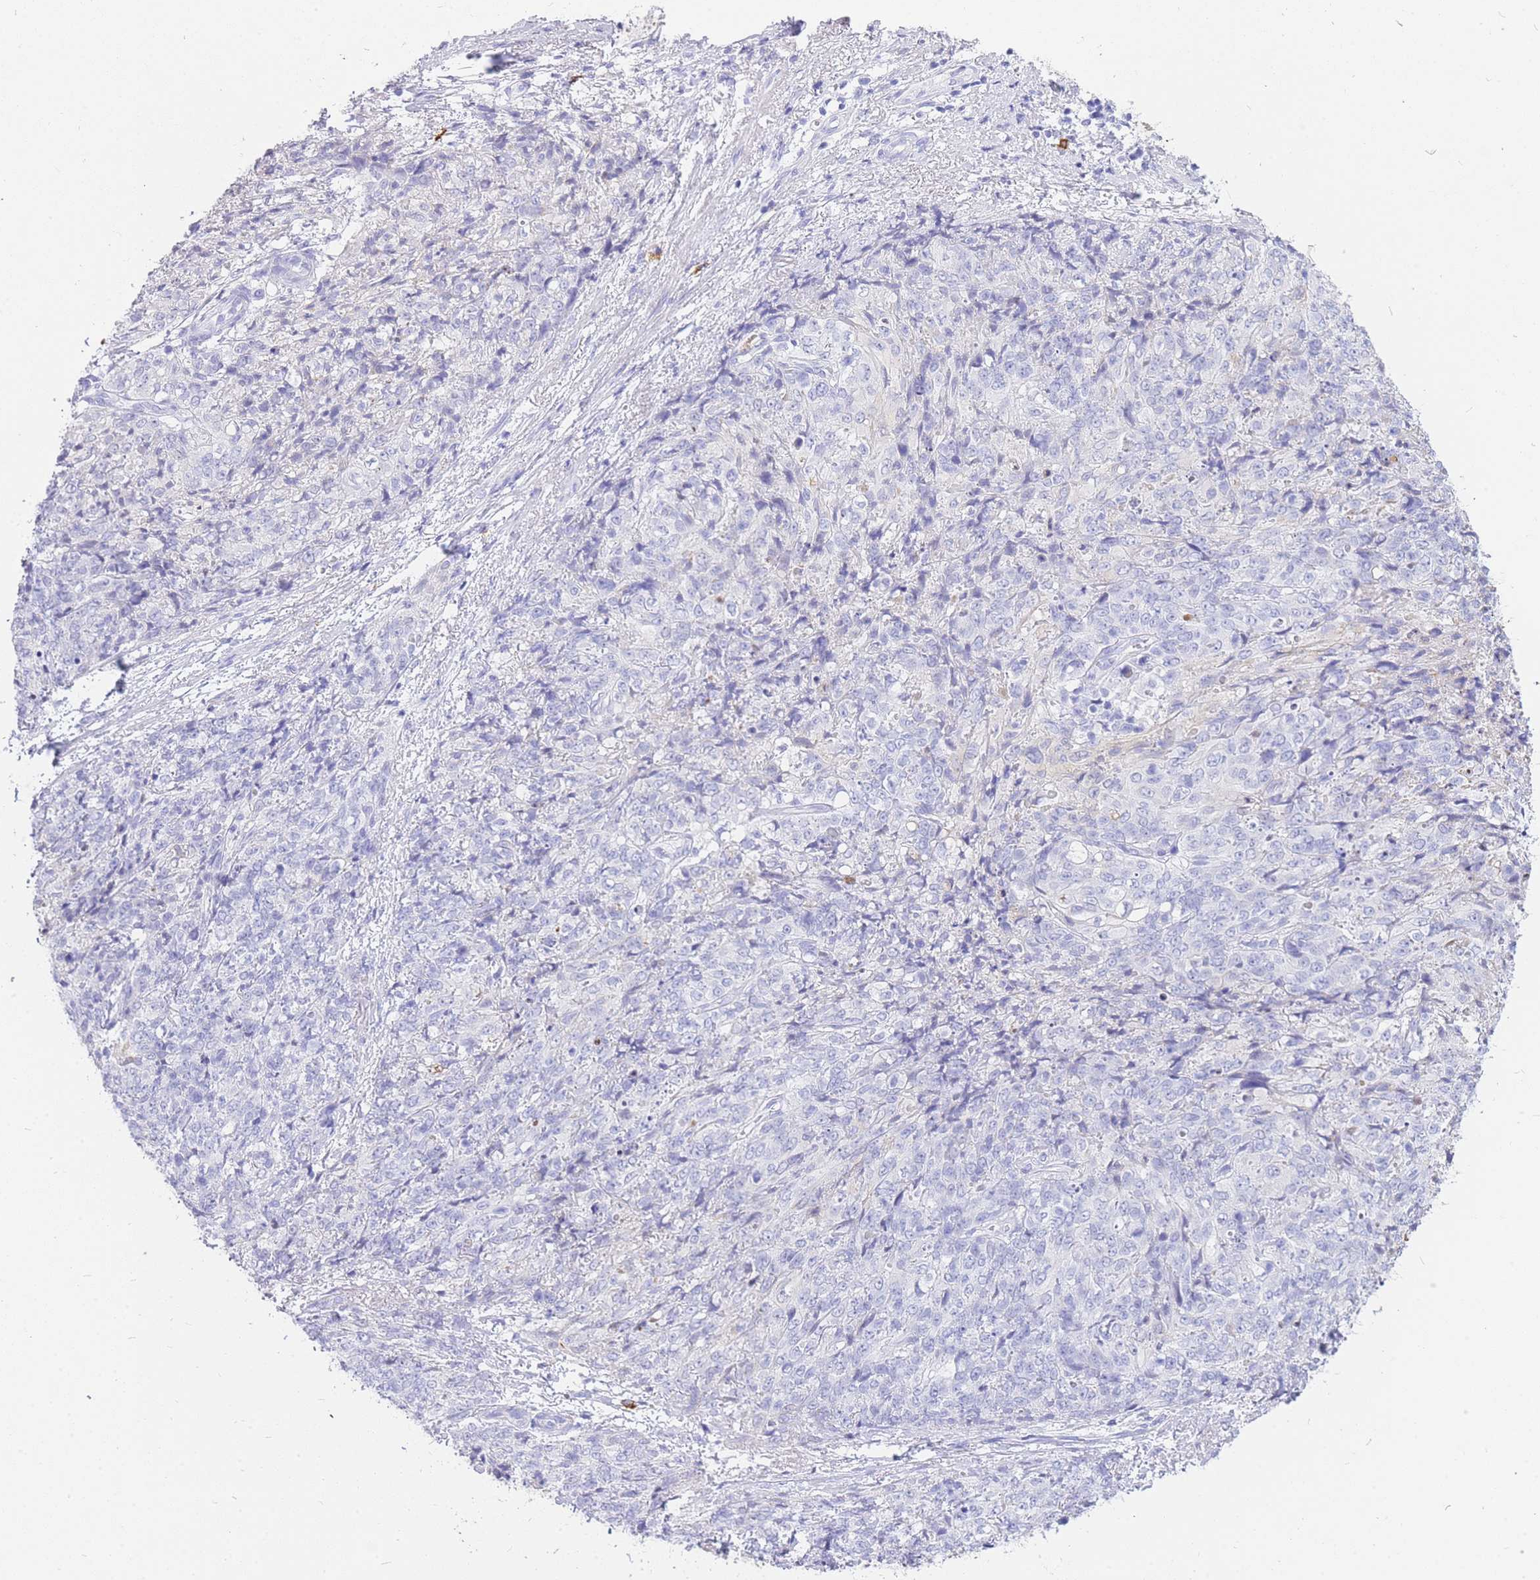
{"staining": {"intensity": "negative", "quantity": "none", "location": "none"}, "tissue": "skin cancer", "cell_type": "Tumor cells", "image_type": "cancer", "snomed": [{"axis": "morphology", "description": "Squamous cell carcinoma, NOS"}, {"axis": "topography", "description": "Skin"}, {"axis": "topography", "description": "Vulva"}], "caption": "DAB (3,3'-diaminobenzidine) immunohistochemical staining of skin cancer reveals no significant expression in tumor cells.", "gene": "HERC1", "patient": {"sex": "female", "age": 85}}